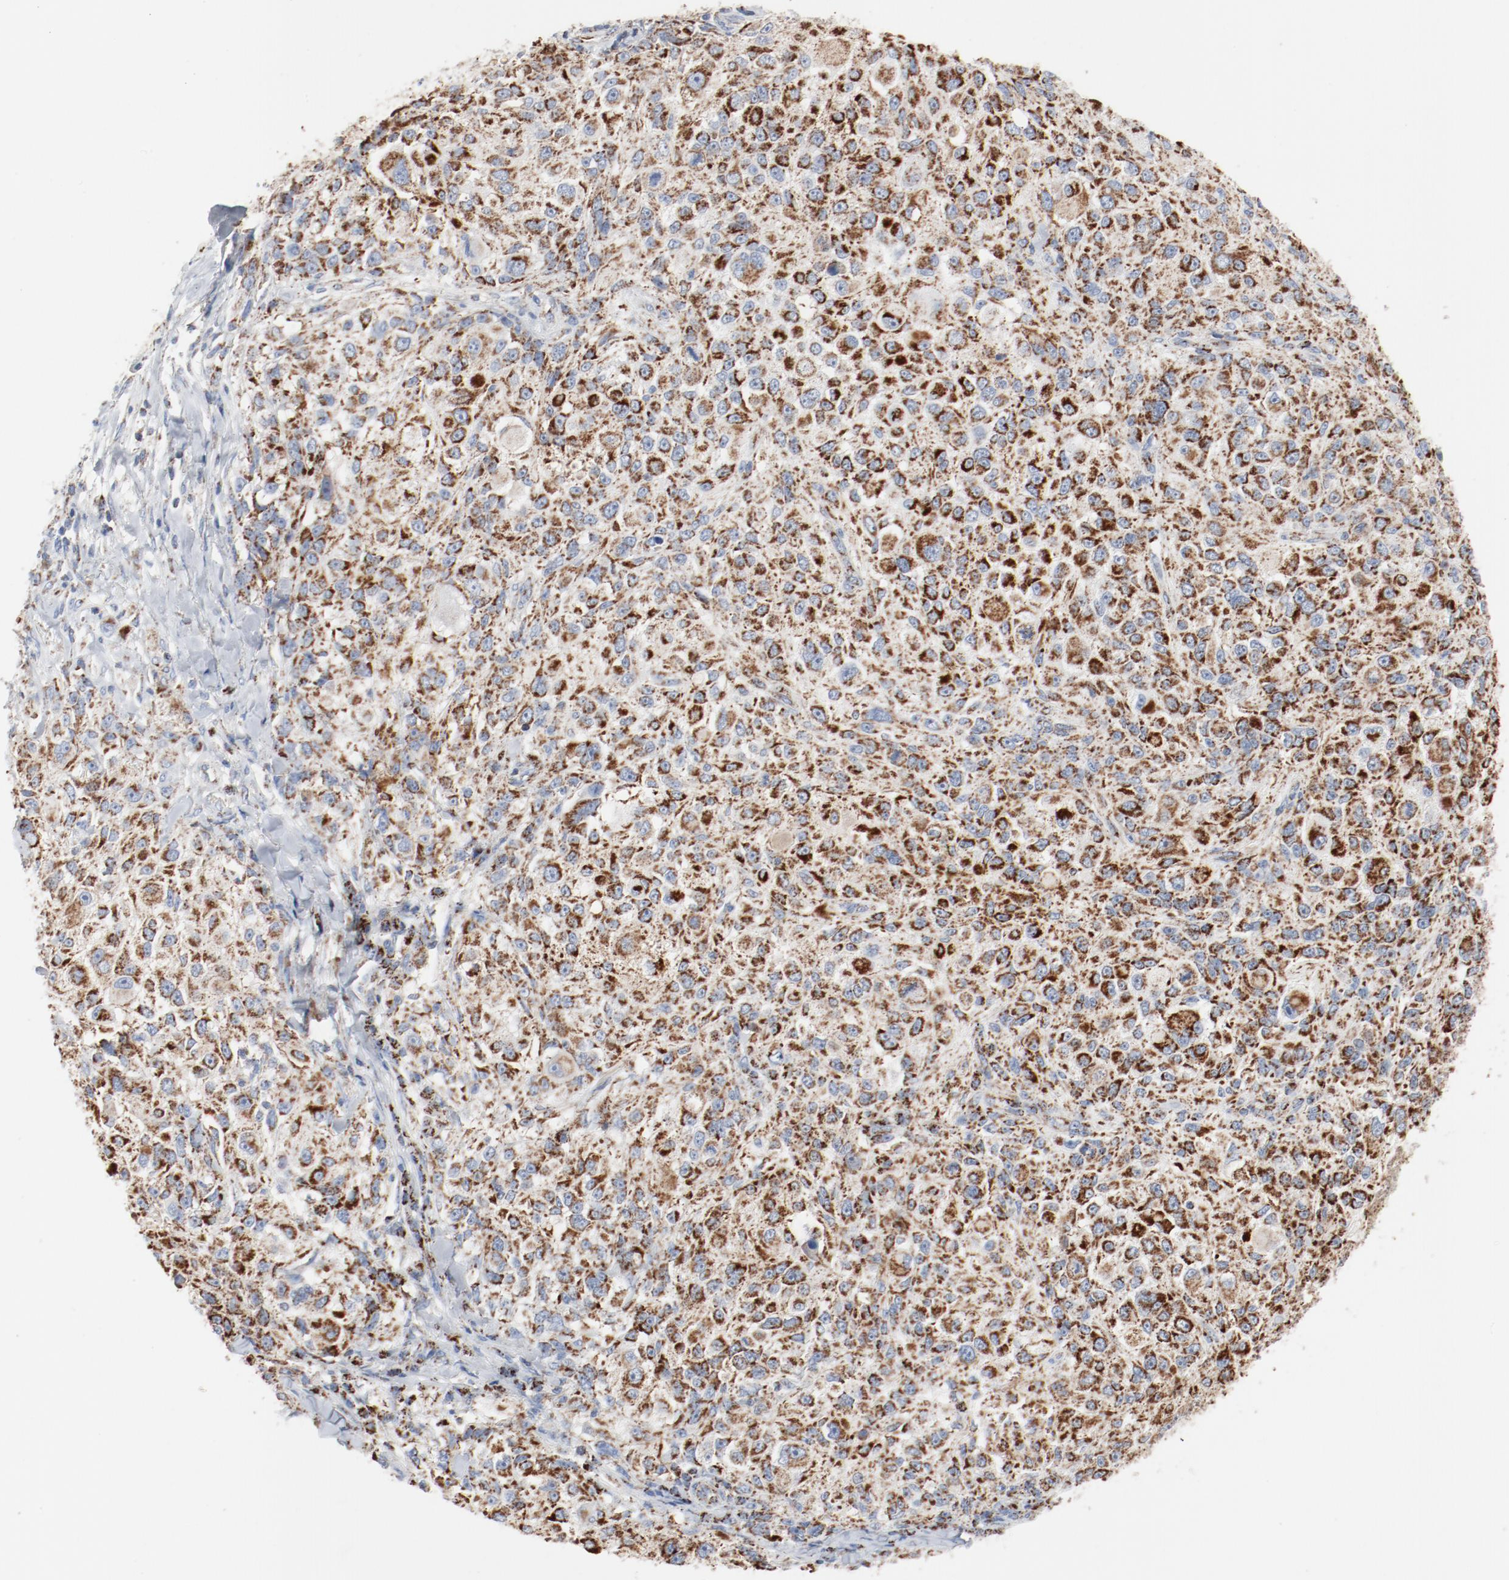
{"staining": {"intensity": "strong", "quantity": ">75%", "location": "cytoplasmic/membranous"}, "tissue": "melanoma", "cell_type": "Tumor cells", "image_type": "cancer", "snomed": [{"axis": "morphology", "description": "Necrosis, NOS"}, {"axis": "morphology", "description": "Malignant melanoma, NOS"}, {"axis": "topography", "description": "Skin"}], "caption": "Immunohistochemistry histopathology image of human malignant melanoma stained for a protein (brown), which shows high levels of strong cytoplasmic/membranous staining in about >75% of tumor cells.", "gene": "NDUFB8", "patient": {"sex": "female", "age": 87}}